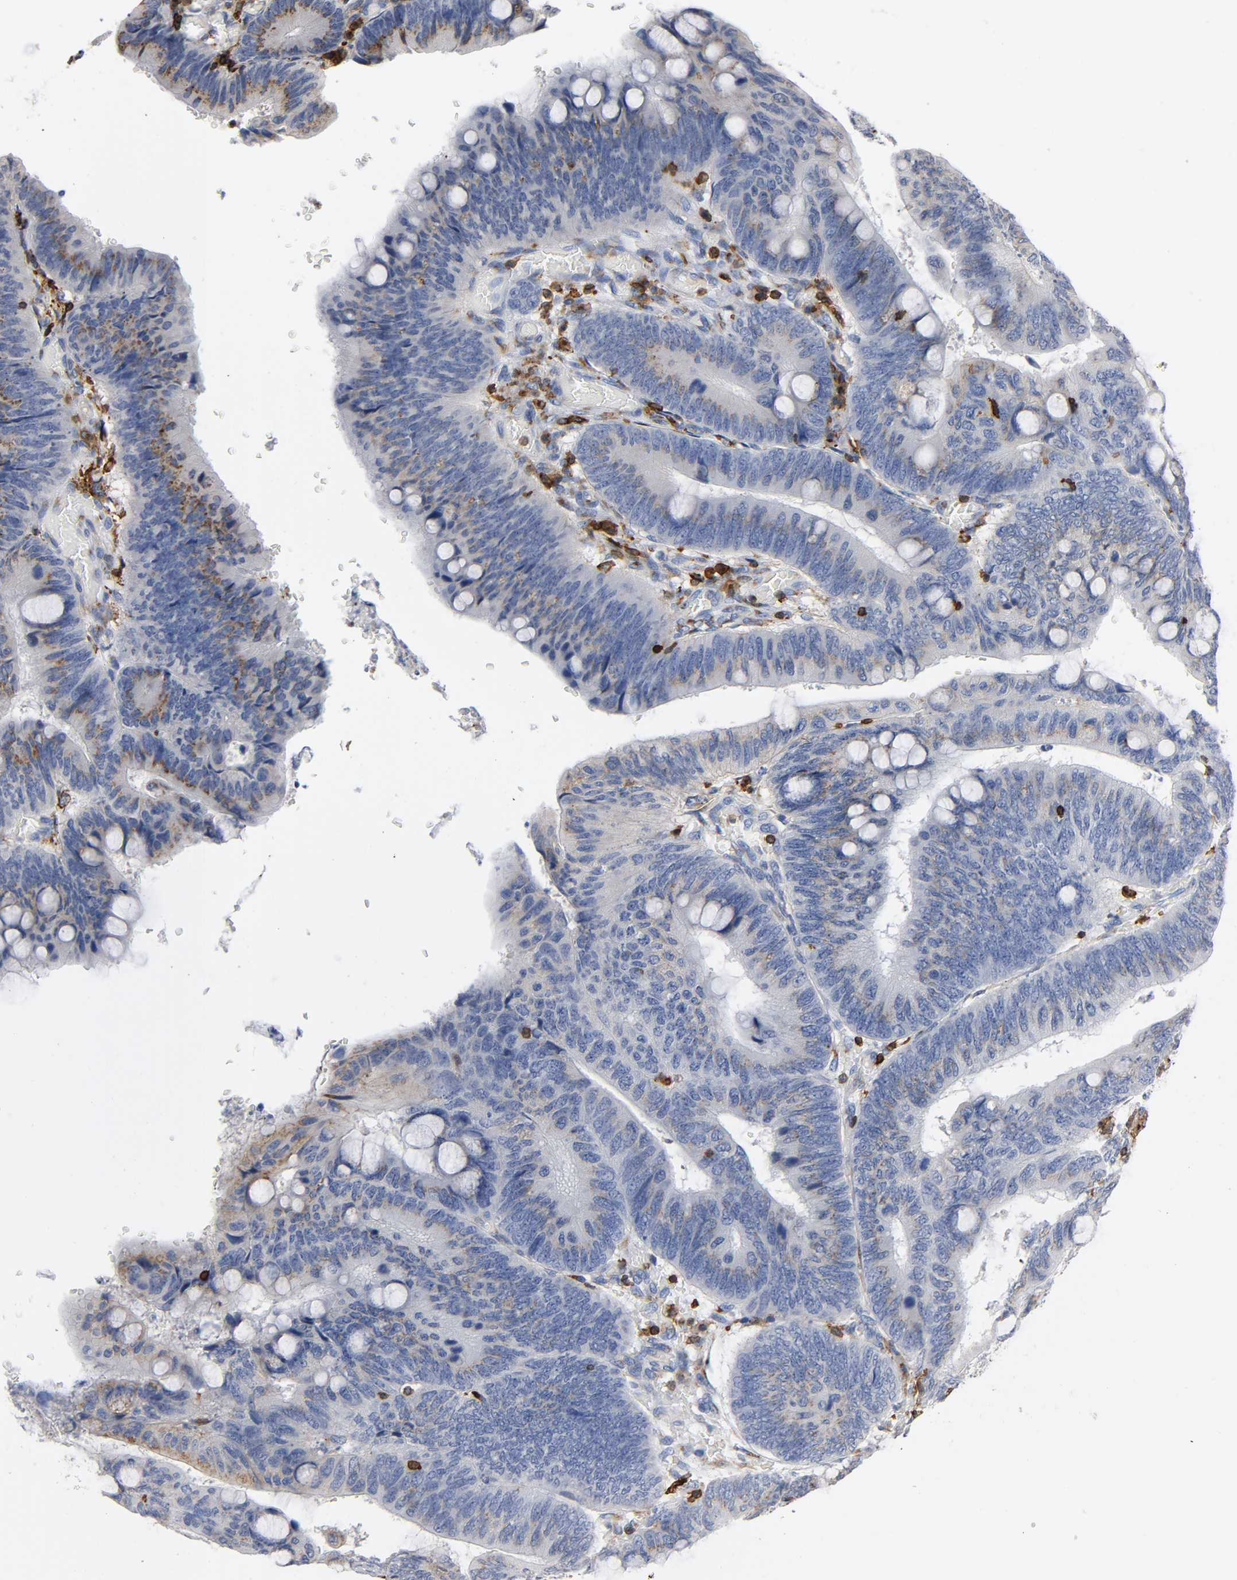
{"staining": {"intensity": "moderate", "quantity": ">75%", "location": "cytoplasmic/membranous"}, "tissue": "colorectal cancer", "cell_type": "Tumor cells", "image_type": "cancer", "snomed": [{"axis": "morphology", "description": "Normal tissue, NOS"}, {"axis": "morphology", "description": "Adenocarcinoma, NOS"}, {"axis": "topography", "description": "Rectum"}], "caption": "Colorectal cancer was stained to show a protein in brown. There is medium levels of moderate cytoplasmic/membranous staining in about >75% of tumor cells.", "gene": "CAPN10", "patient": {"sex": "male", "age": 92}}